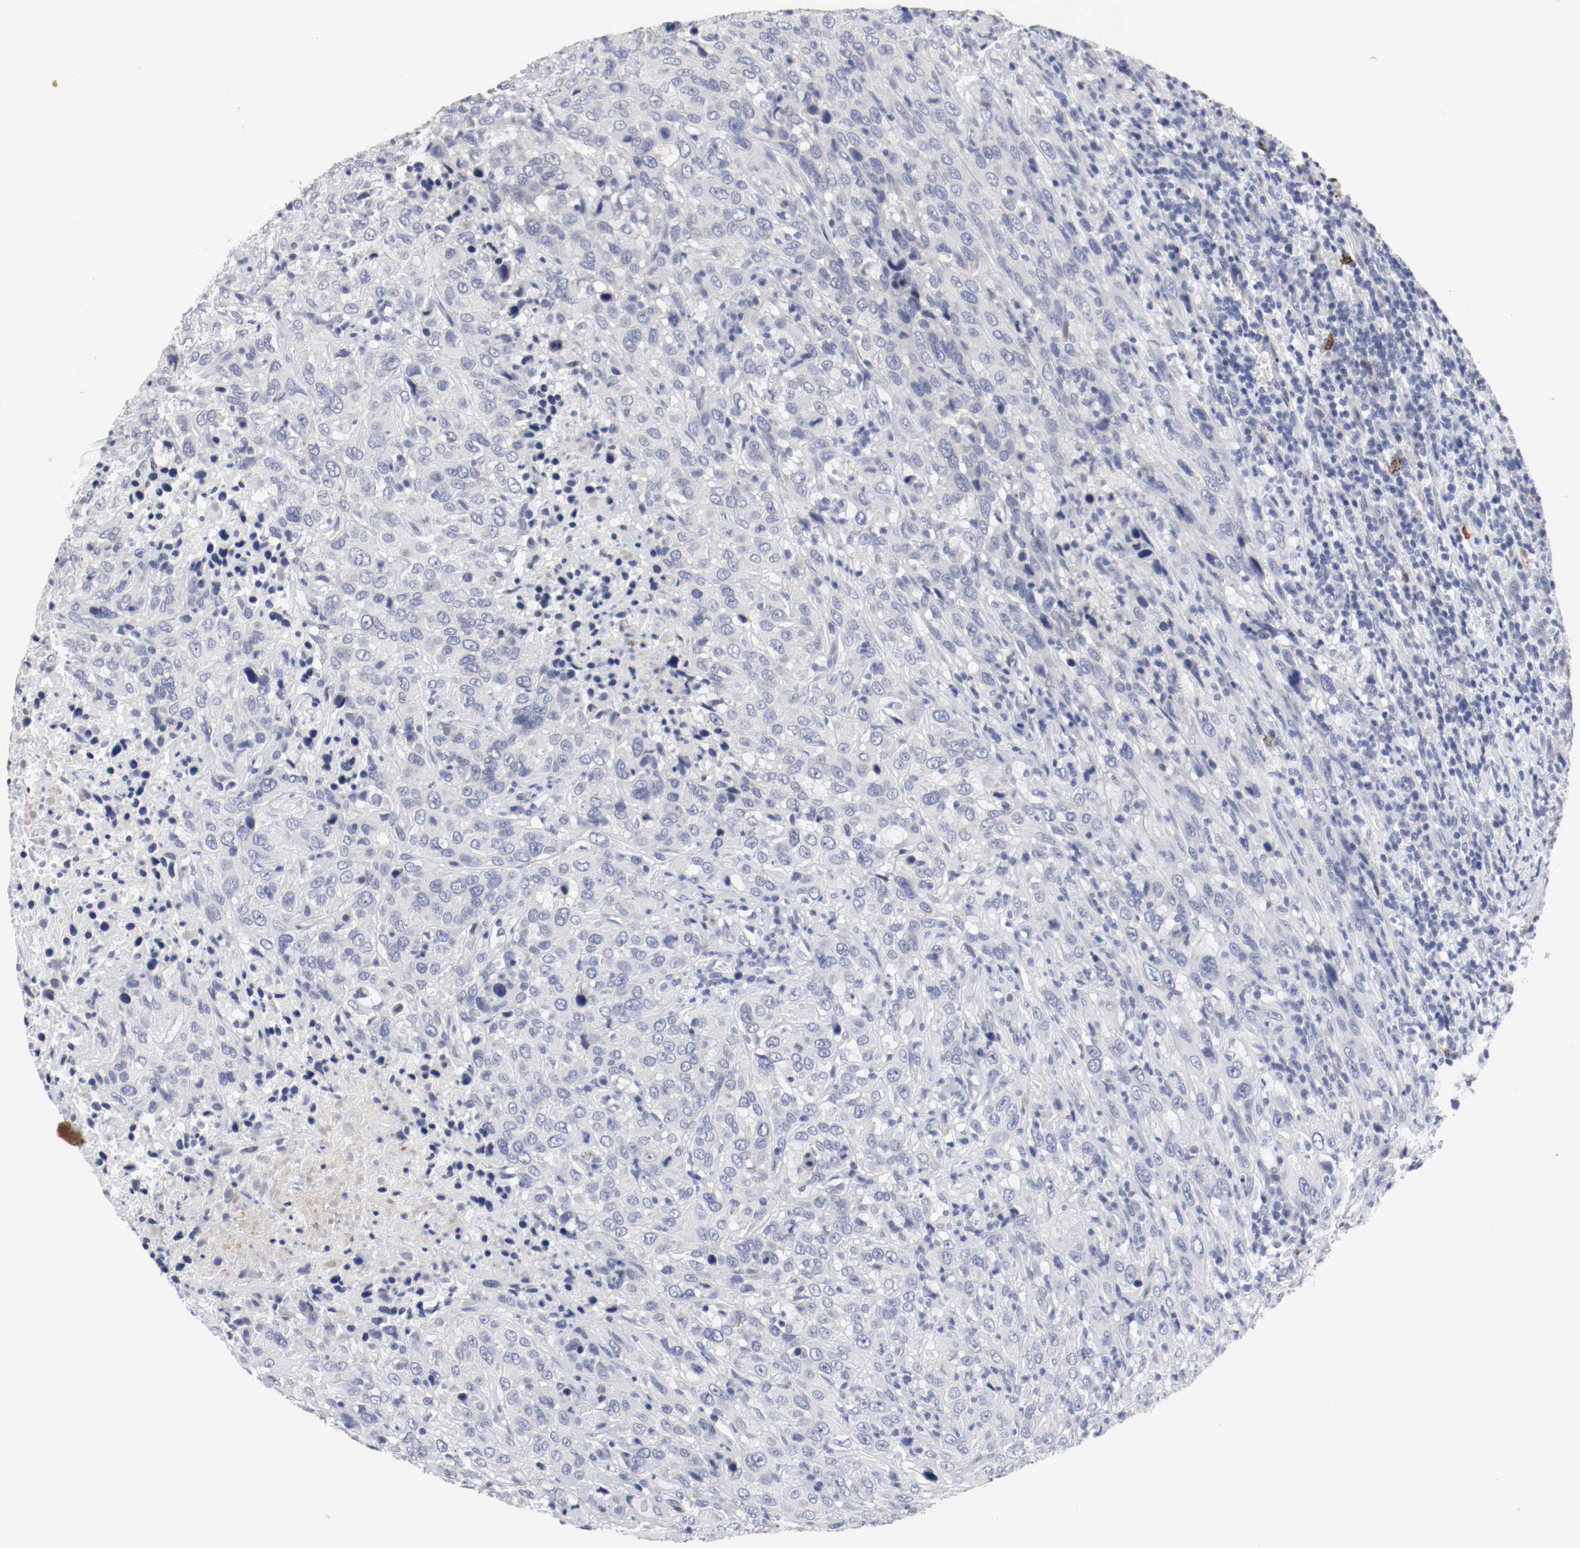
{"staining": {"intensity": "negative", "quantity": "none", "location": "none"}, "tissue": "urothelial cancer", "cell_type": "Tumor cells", "image_type": "cancer", "snomed": [{"axis": "morphology", "description": "Urothelial carcinoma, High grade"}, {"axis": "topography", "description": "Urinary bladder"}], "caption": "High-grade urothelial carcinoma was stained to show a protein in brown. There is no significant staining in tumor cells.", "gene": "KIT", "patient": {"sex": "male", "age": 61}}